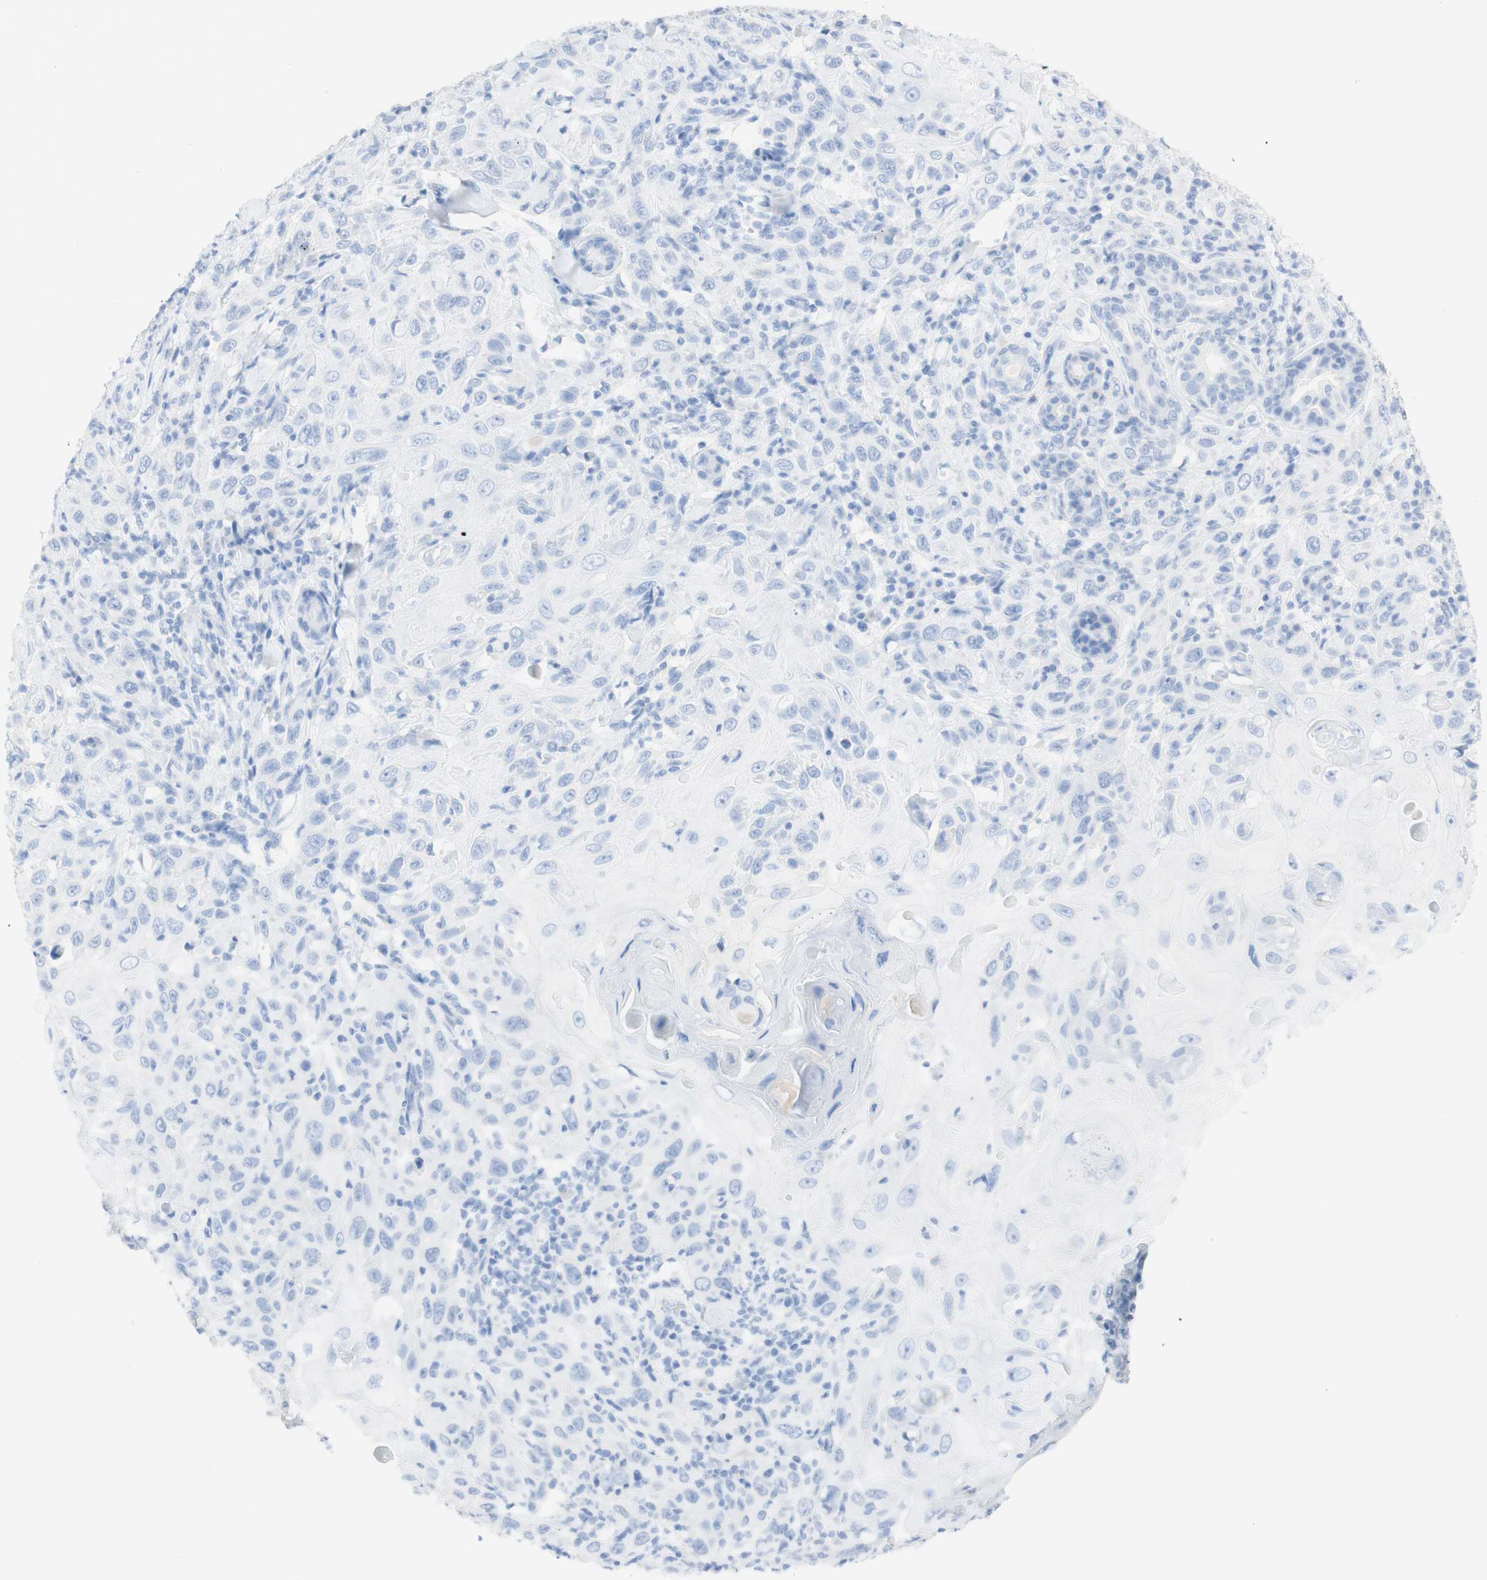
{"staining": {"intensity": "negative", "quantity": "none", "location": "none"}, "tissue": "skin cancer", "cell_type": "Tumor cells", "image_type": "cancer", "snomed": [{"axis": "morphology", "description": "Squamous cell carcinoma, NOS"}, {"axis": "topography", "description": "Skin"}], "caption": "Immunohistochemistry image of human skin cancer stained for a protein (brown), which demonstrates no expression in tumor cells.", "gene": "TPO", "patient": {"sex": "female", "age": 88}}